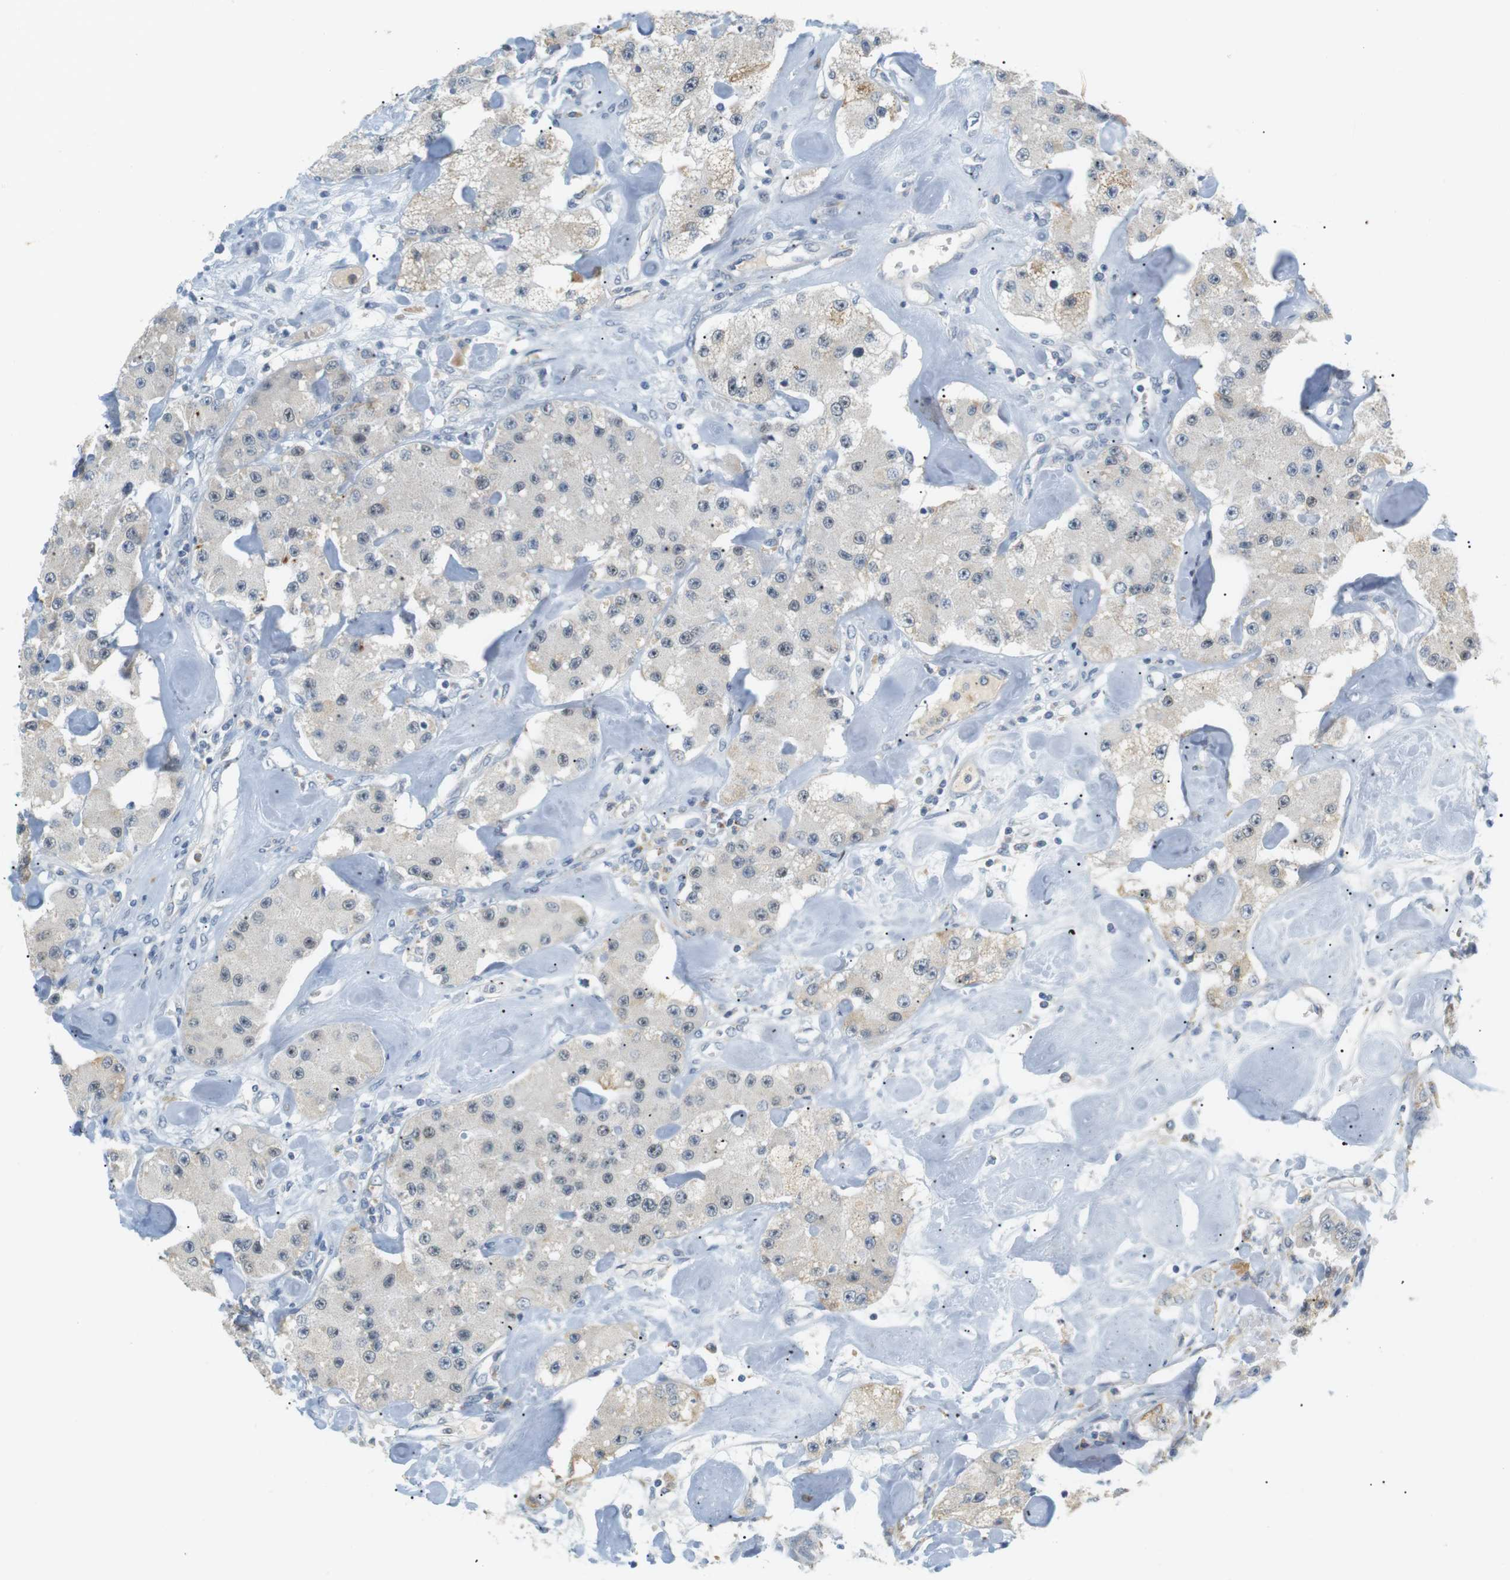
{"staining": {"intensity": "weak", "quantity": "<25%", "location": "cytoplasmic/membranous"}, "tissue": "carcinoid", "cell_type": "Tumor cells", "image_type": "cancer", "snomed": [{"axis": "morphology", "description": "Carcinoid, malignant, NOS"}, {"axis": "topography", "description": "Pancreas"}], "caption": "Tumor cells are negative for brown protein staining in carcinoid.", "gene": "CD300E", "patient": {"sex": "male", "age": 41}}